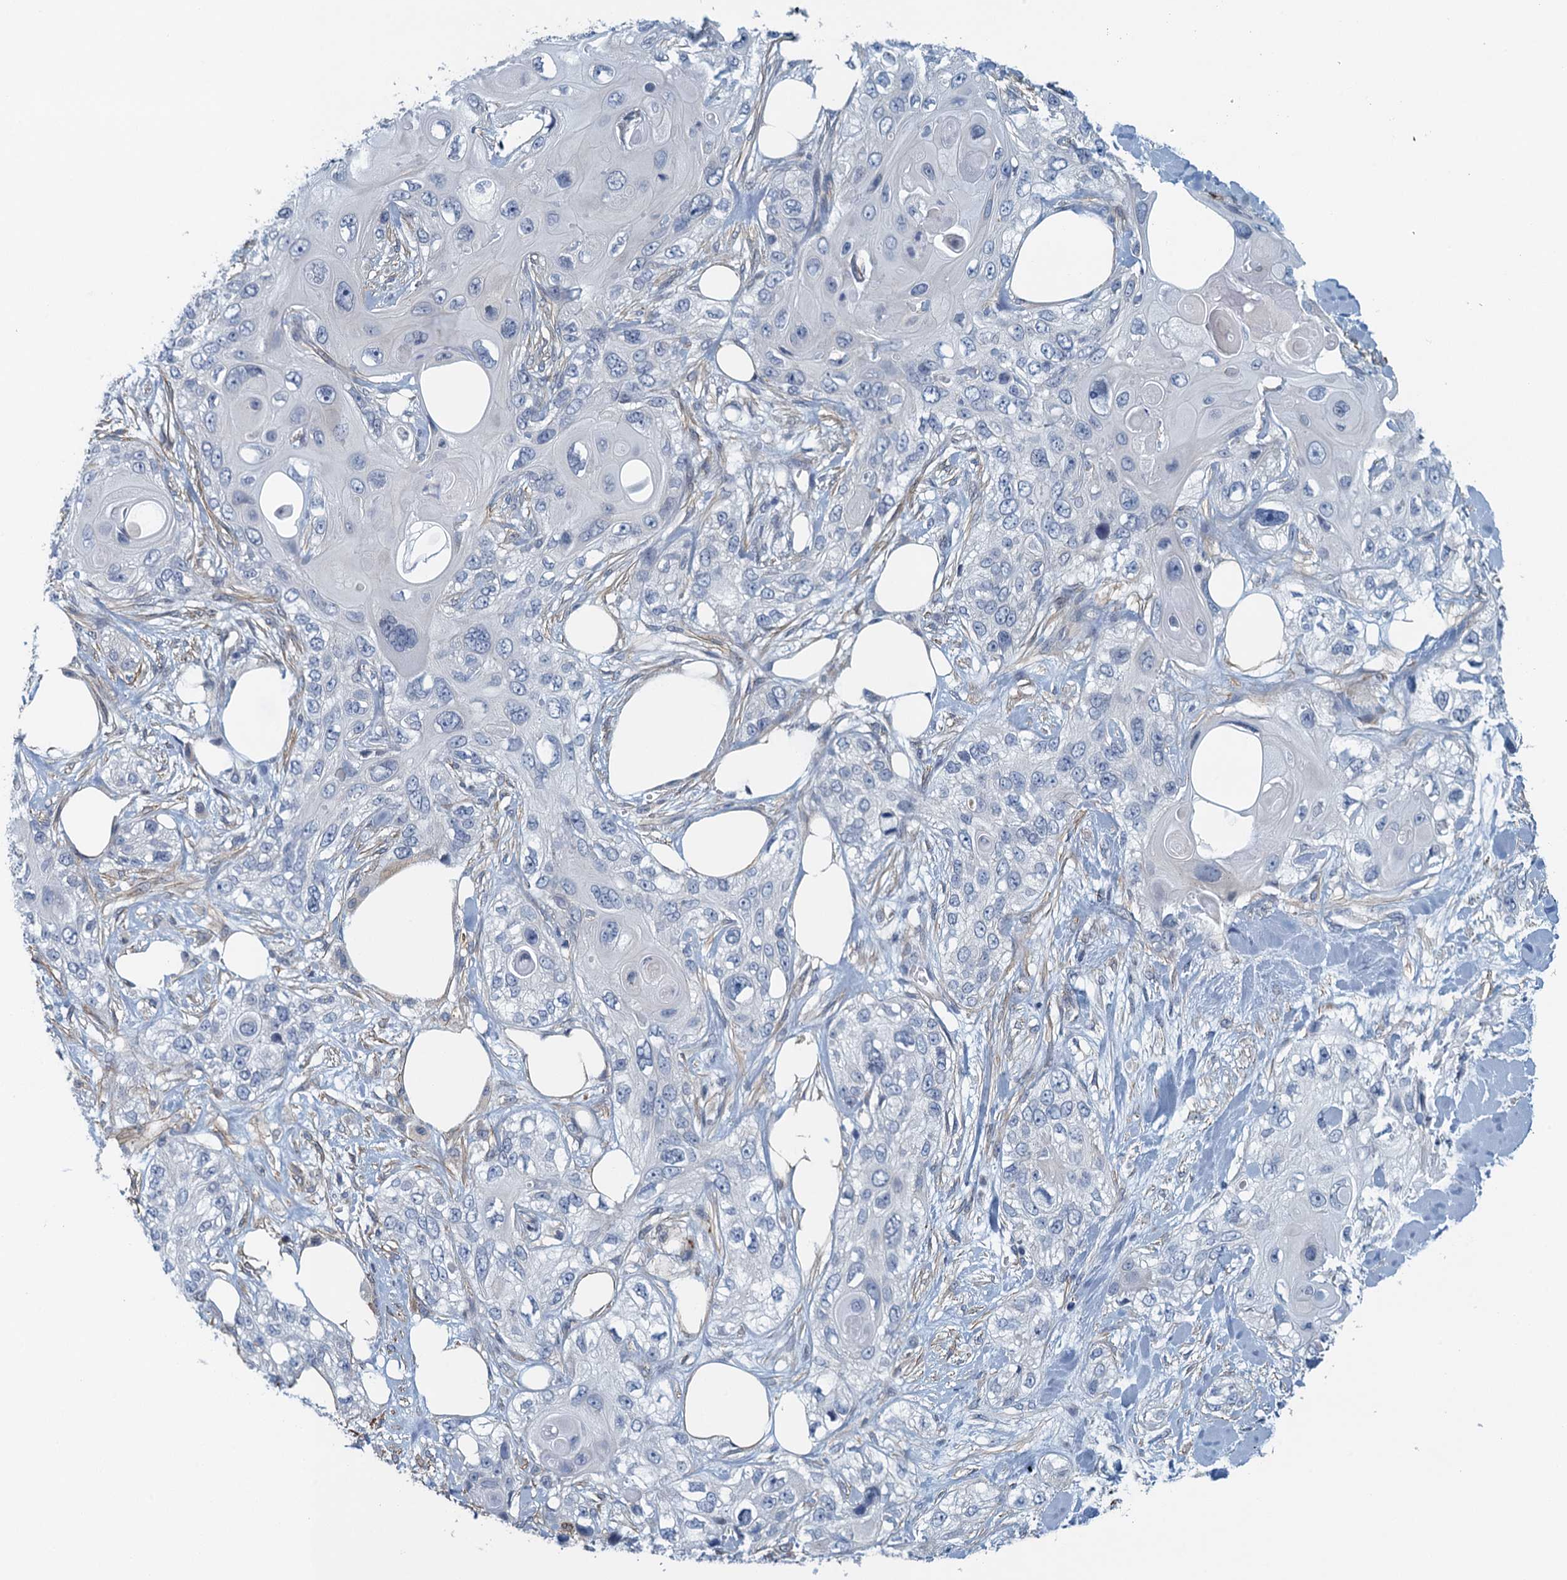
{"staining": {"intensity": "negative", "quantity": "none", "location": "none"}, "tissue": "skin cancer", "cell_type": "Tumor cells", "image_type": "cancer", "snomed": [{"axis": "morphology", "description": "Normal tissue, NOS"}, {"axis": "morphology", "description": "Squamous cell carcinoma, NOS"}, {"axis": "topography", "description": "Skin"}], "caption": "Photomicrograph shows no protein positivity in tumor cells of skin cancer tissue.", "gene": "ALG2", "patient": {"sex": "male", "age": 72}}